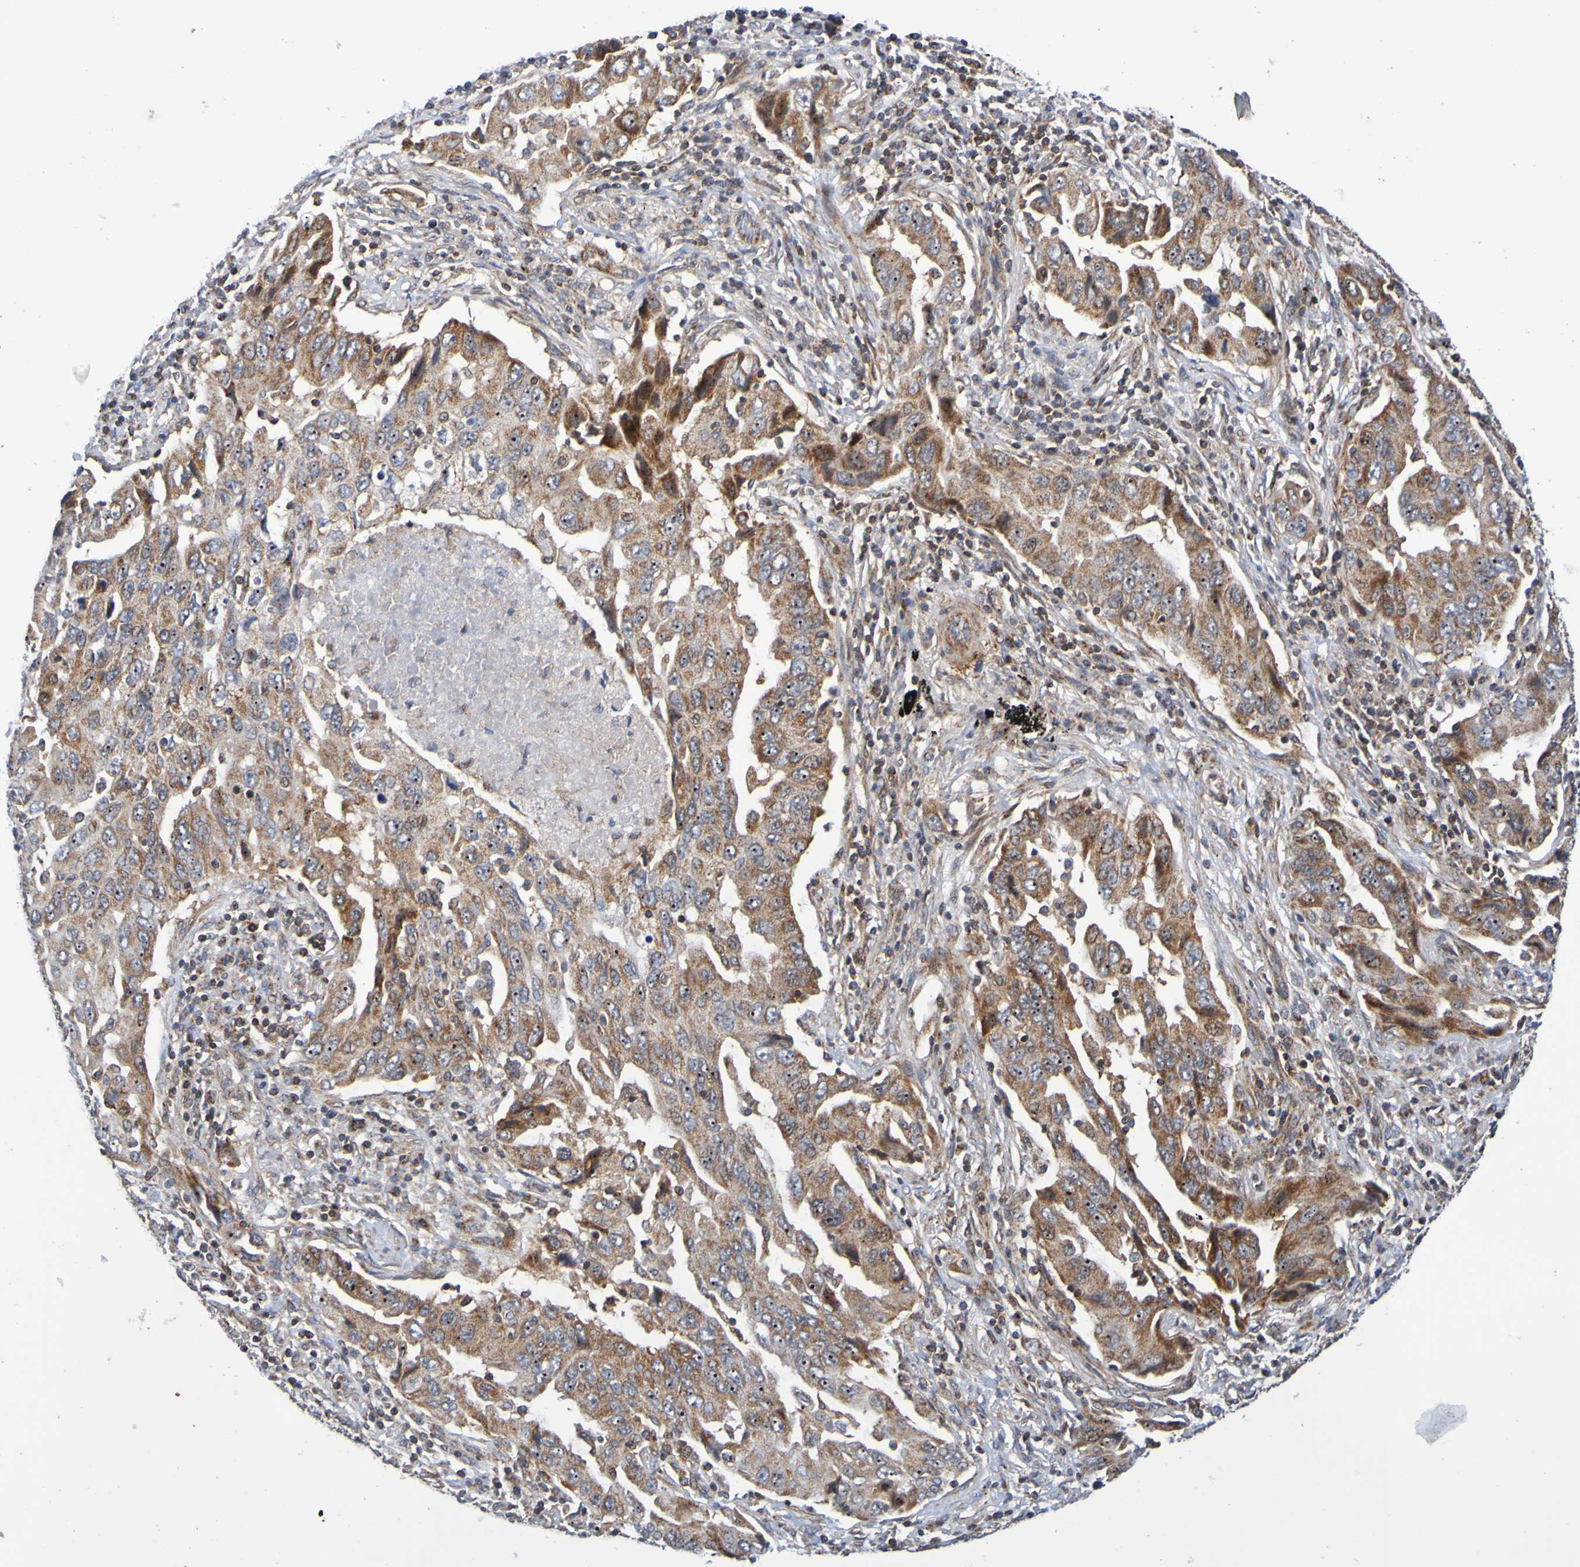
{"staining": {"intensity": "strong", "quantity": ">75%", "location": "cytoplasmic/membranous"}, "tissue": "lung cancer", "cell_type": "Tumor cells", "image_type": "cancer", "snomed": [{"axis": "morphology", "description": "Adenocarcinoma, NOS"}, {"axis": "topography", "description": "Lung"}], "caption": "The micrograph demonstrates a brown stain indicating the presence of a protein in the cytoplasmic/membranous of tumor cells in lung adenocarcinoma.", "gene": "CCDC51", "patient": {"sex": "female", "age": 65}}